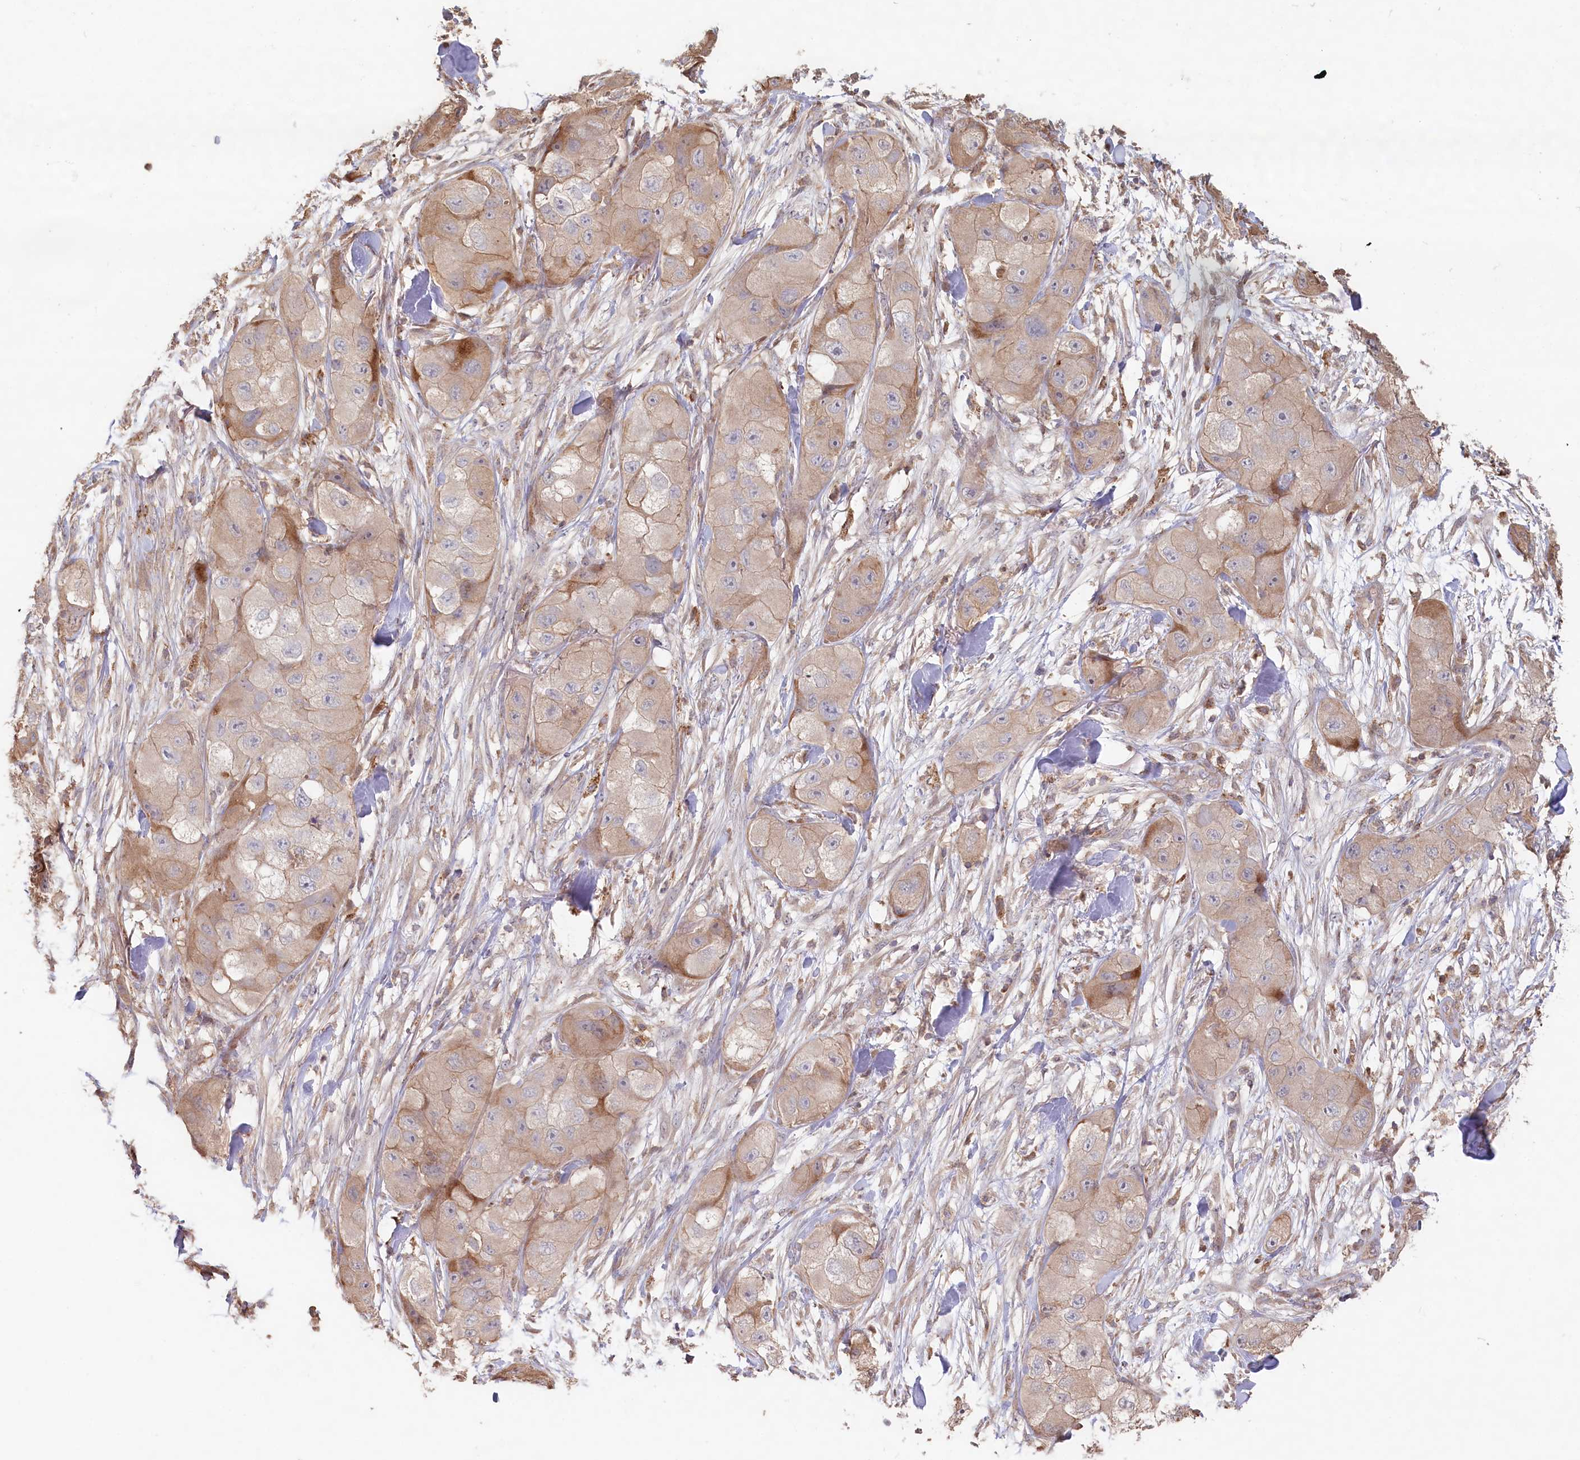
{"staining": {"intensity": "weak", "quantity": "<25%", "location": "cytoplasmic/membranous"}, "tissue": "skin cancer", "cell_type": "Tumor cells", "image_type": "cancer", "snomed": [{"axis": "morphology", "description": "Squamous cell carcinoma, NOS"}, {"axis": "topography", "description": "Skin"}, {"axis": "topography", "description": "Subcutis"}], "caption": "DAB immunohistochemical staining of human skin squamous cell carcinoma demonstrates no significant staining in tumor cells. The staining was performed using DAB (3,3'-diaminobenzidine) to visualize the protein expression in brown, while the nuclei were stained in blue with hematoxylin (Magnification: 20x).", "gene": "HAL", "patient": {"sex": "male", "age": 73}}